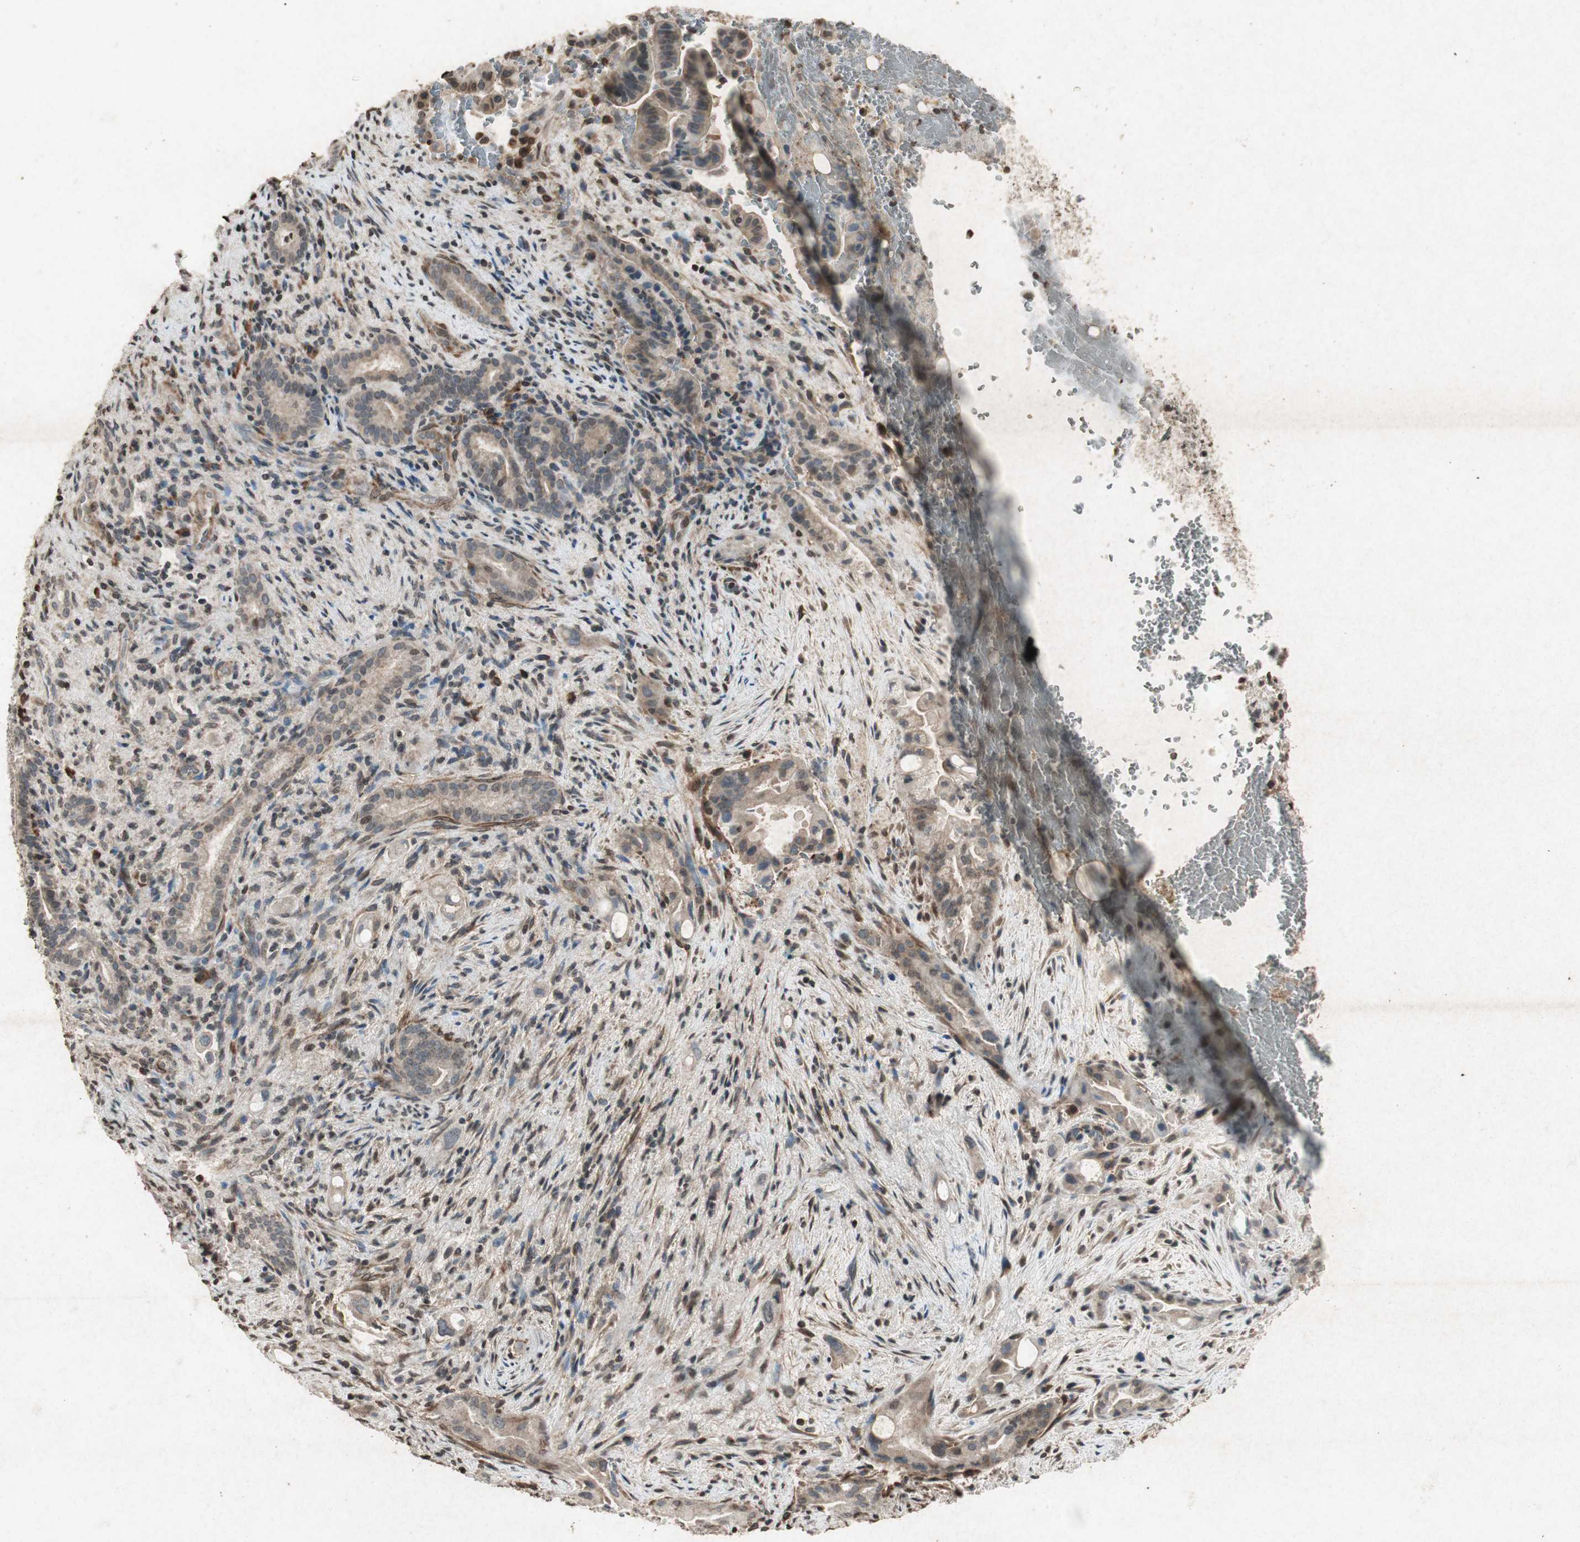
{"staining": {"intensity": "weak", "quantity": ">75%", "location": "cytoplasmic/membranous,nuclear"}, "tissue": "liver cancer", "cell_type": "Tumor cells", "image_type": "cancer", "snomed": [{"axis": "morphology", "description": "Cholangiocarcinoma"}, {"axis": "topography", "description": "Liver"}], "caption": "Cholangiocarcinoma (liver) stained with immunohistochemistry exhibits weak cytoplasmic/membranous and nuclear staining in approximately >75% of tumor cells.", "gene": "PRKG1", "patient": {"sex": "female", "age": 68}}